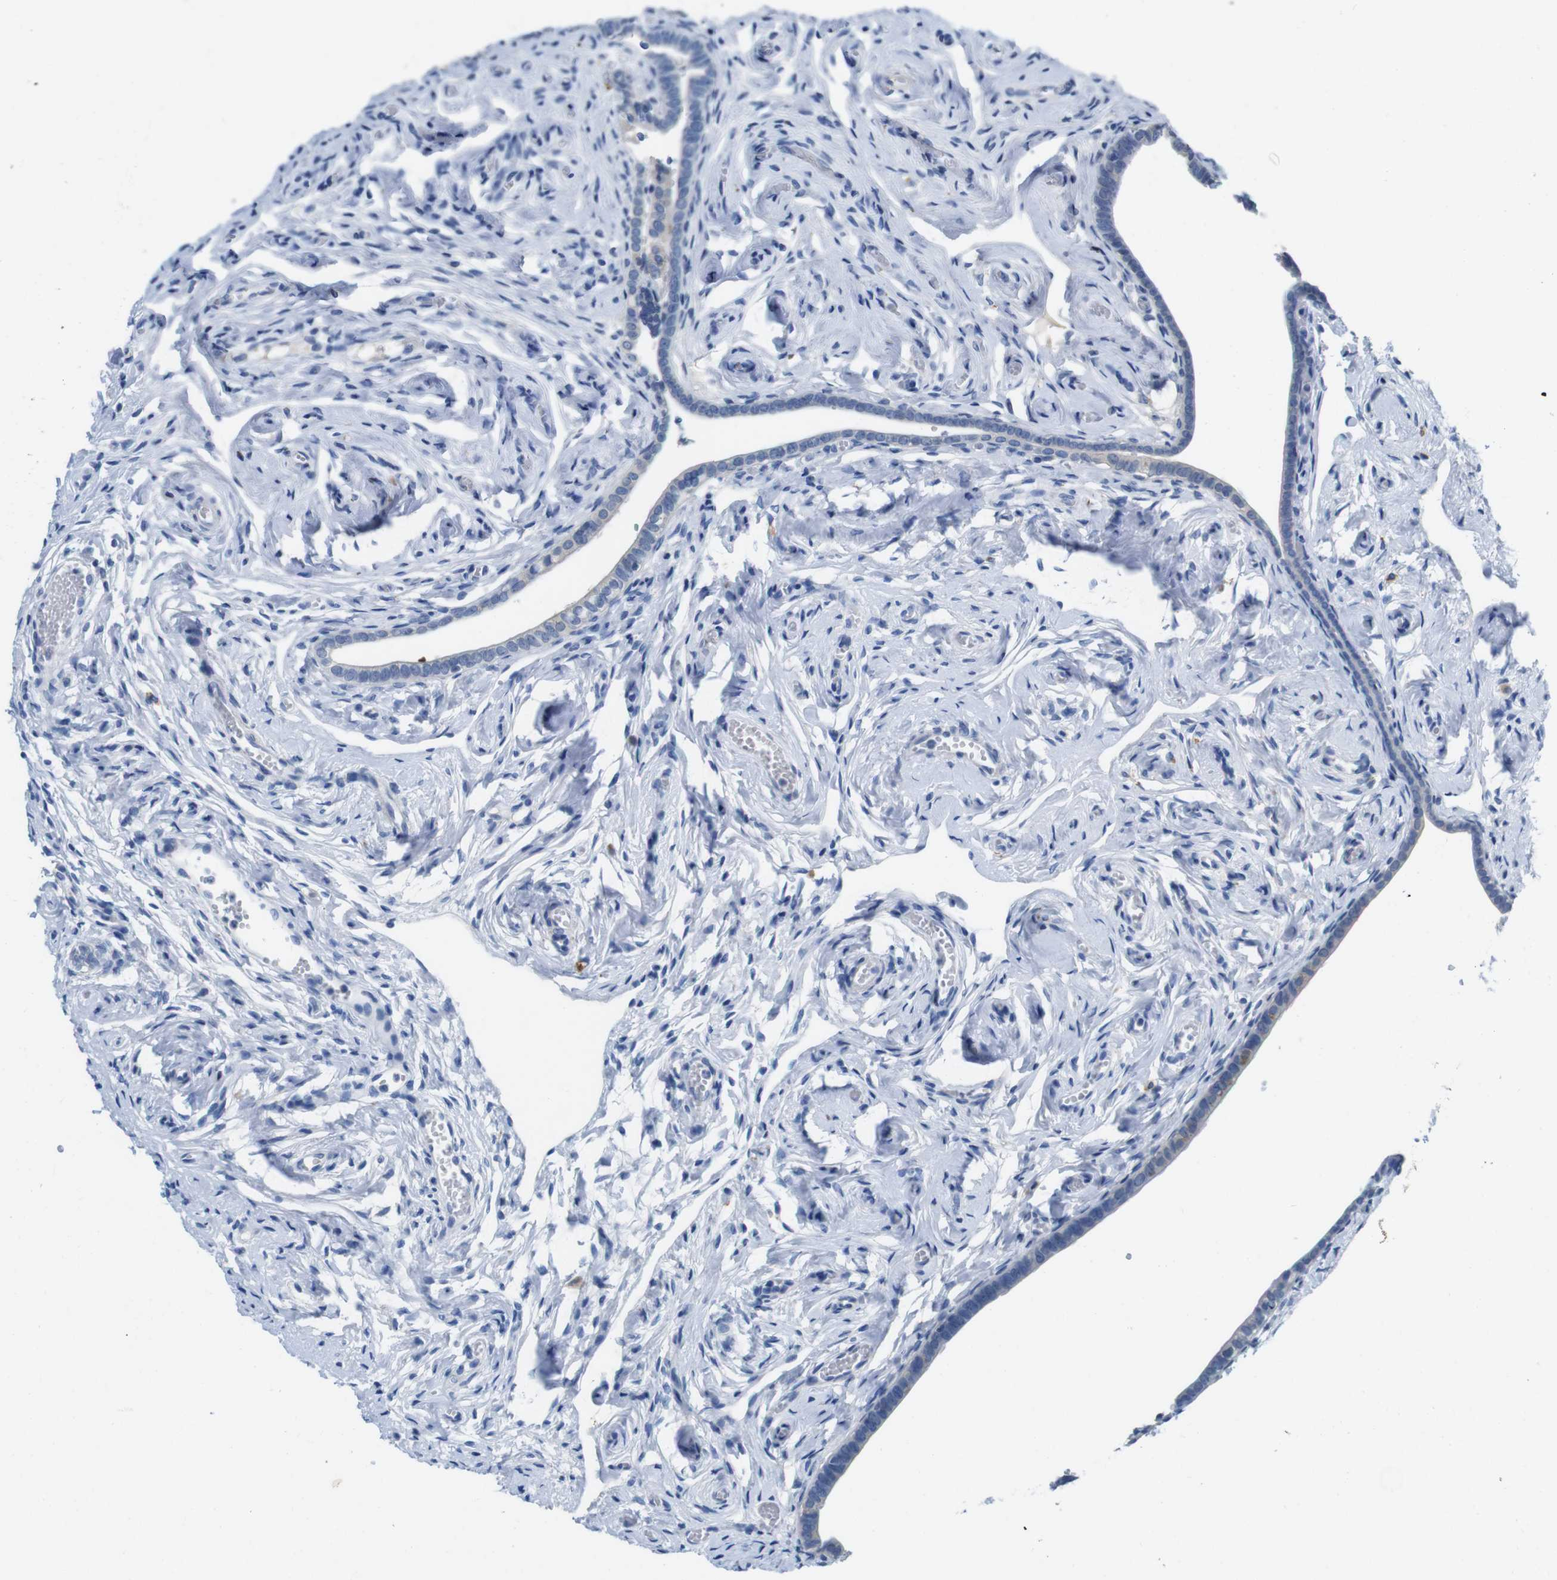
{"staining": {"intensity": "negative", "quantity": "none", "location": "none"}, "tissue": "fallopian tube", "cell_type": "Glandular cells", "image_type": "normal", "snomed": [{"axis": "morphology", "description": "Normal tissue, NOS"}, {"axis": "topography", "description": "Fallopian tube"}], "caption": "Immunohistochemistry image of normal fallopian tube: human fallopian tube stained with DAB demonstrates no significant protein expression in glandular cells. (Immunohistochemistry, brightfield microscopy, high magnification).", "gene": "SLC2A8", "patient": {"sex": "female", "age": 71}}